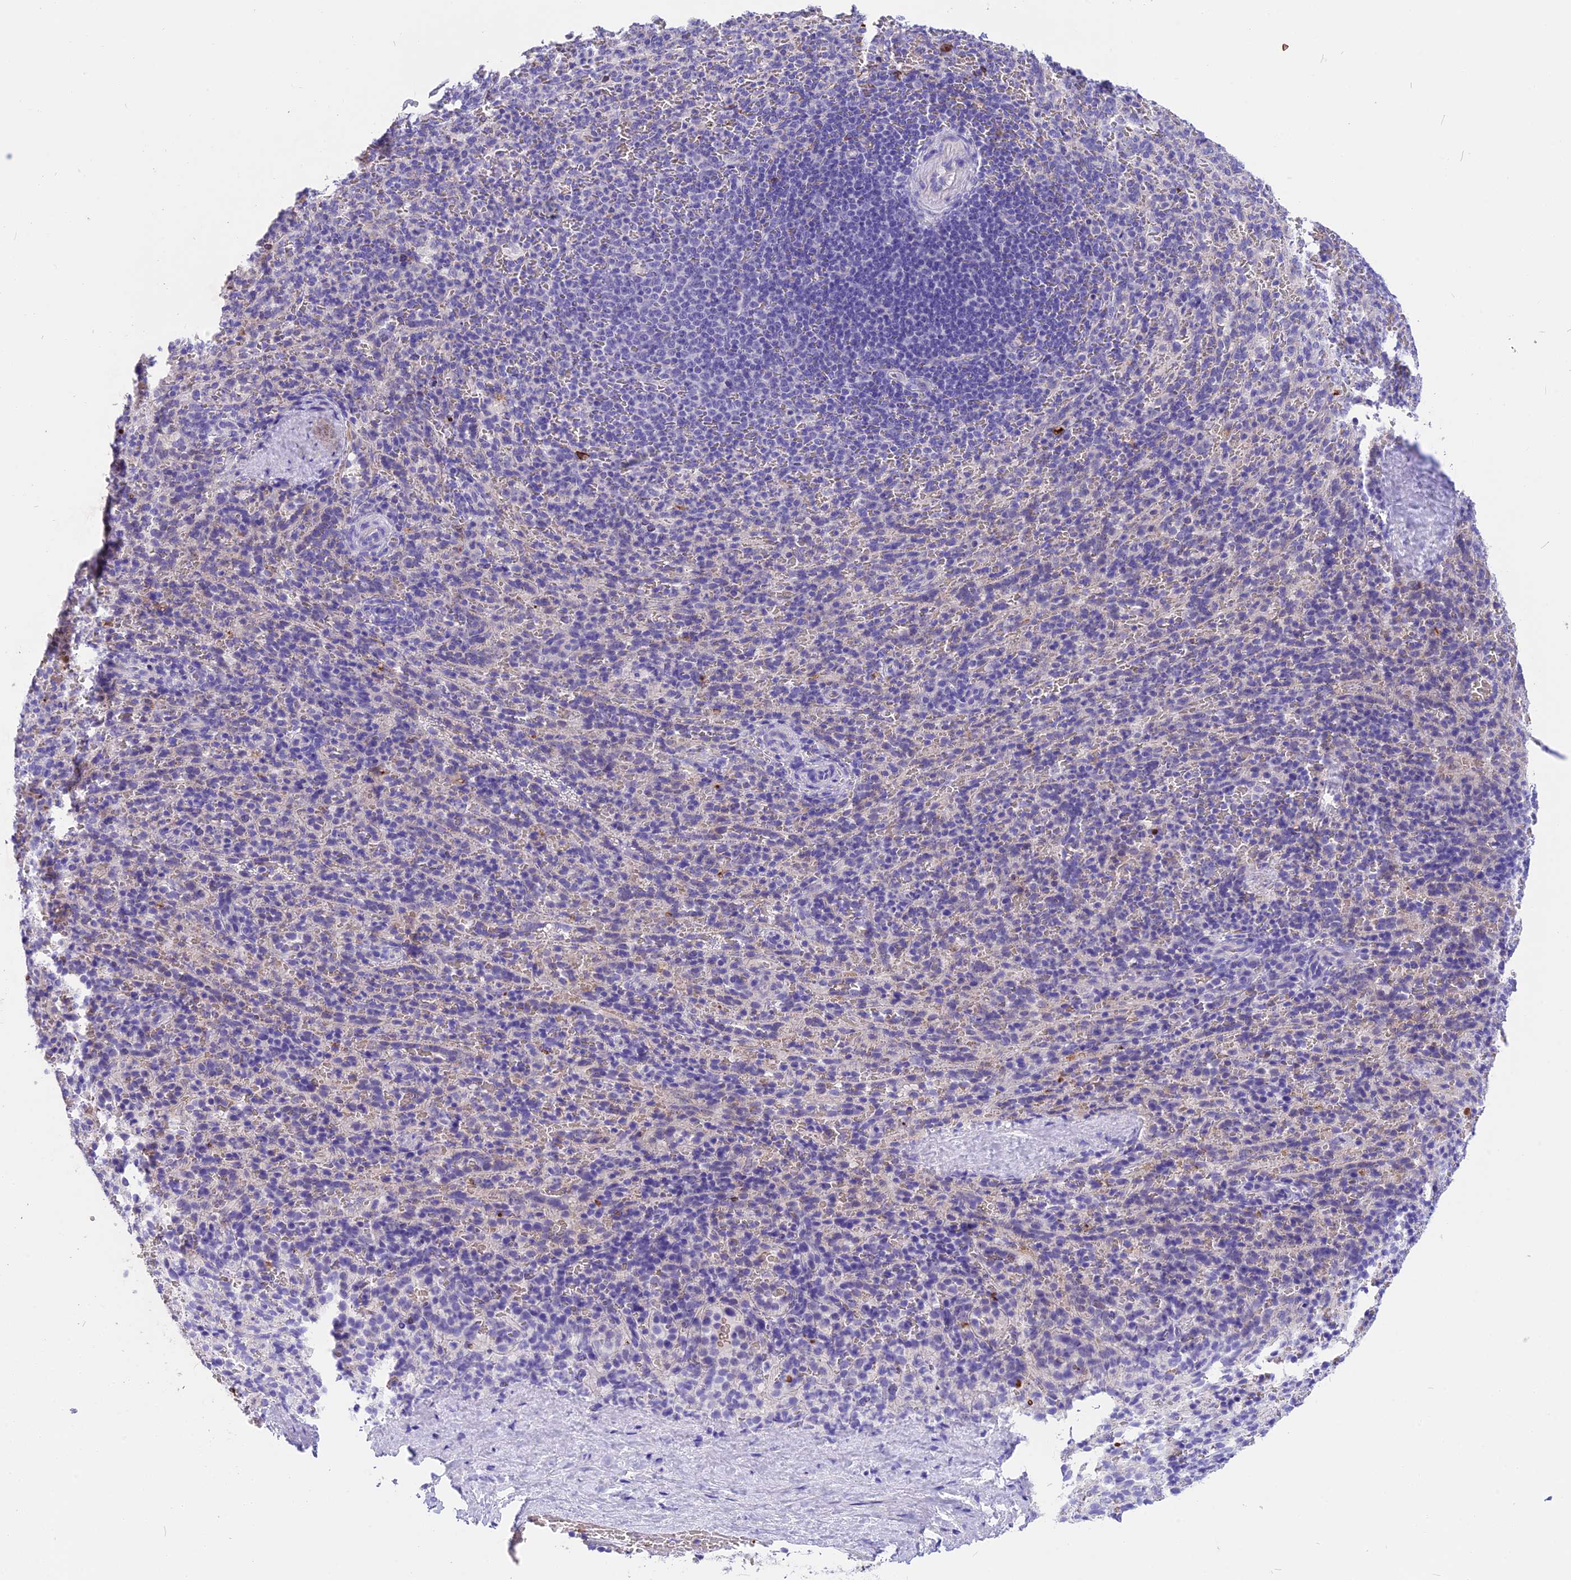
{"staining": {"intensity": "moderate", "quantity": "<25%", "location": "cytoplasmic/membranous"}, "tissue": "spleen", "cell_type": "Cells in red pulp", "image_type": "normal", "snomed": [{"axis": "morphology", "description": "Normal tissue, NOS"}, {"axis": "topography", "description": "Spleen"}], "caption": "The histopathology image shows staining of normal spleen, revealing moderate cytoplasmic/membranous protein positivity (brown color) within cells in red pulp. Immunohistochemistry stains the protein of interest in brown and the nuclei are stained blue.", "gene": "TNNC2", "patient": {"sex": "female", "age": 21}}